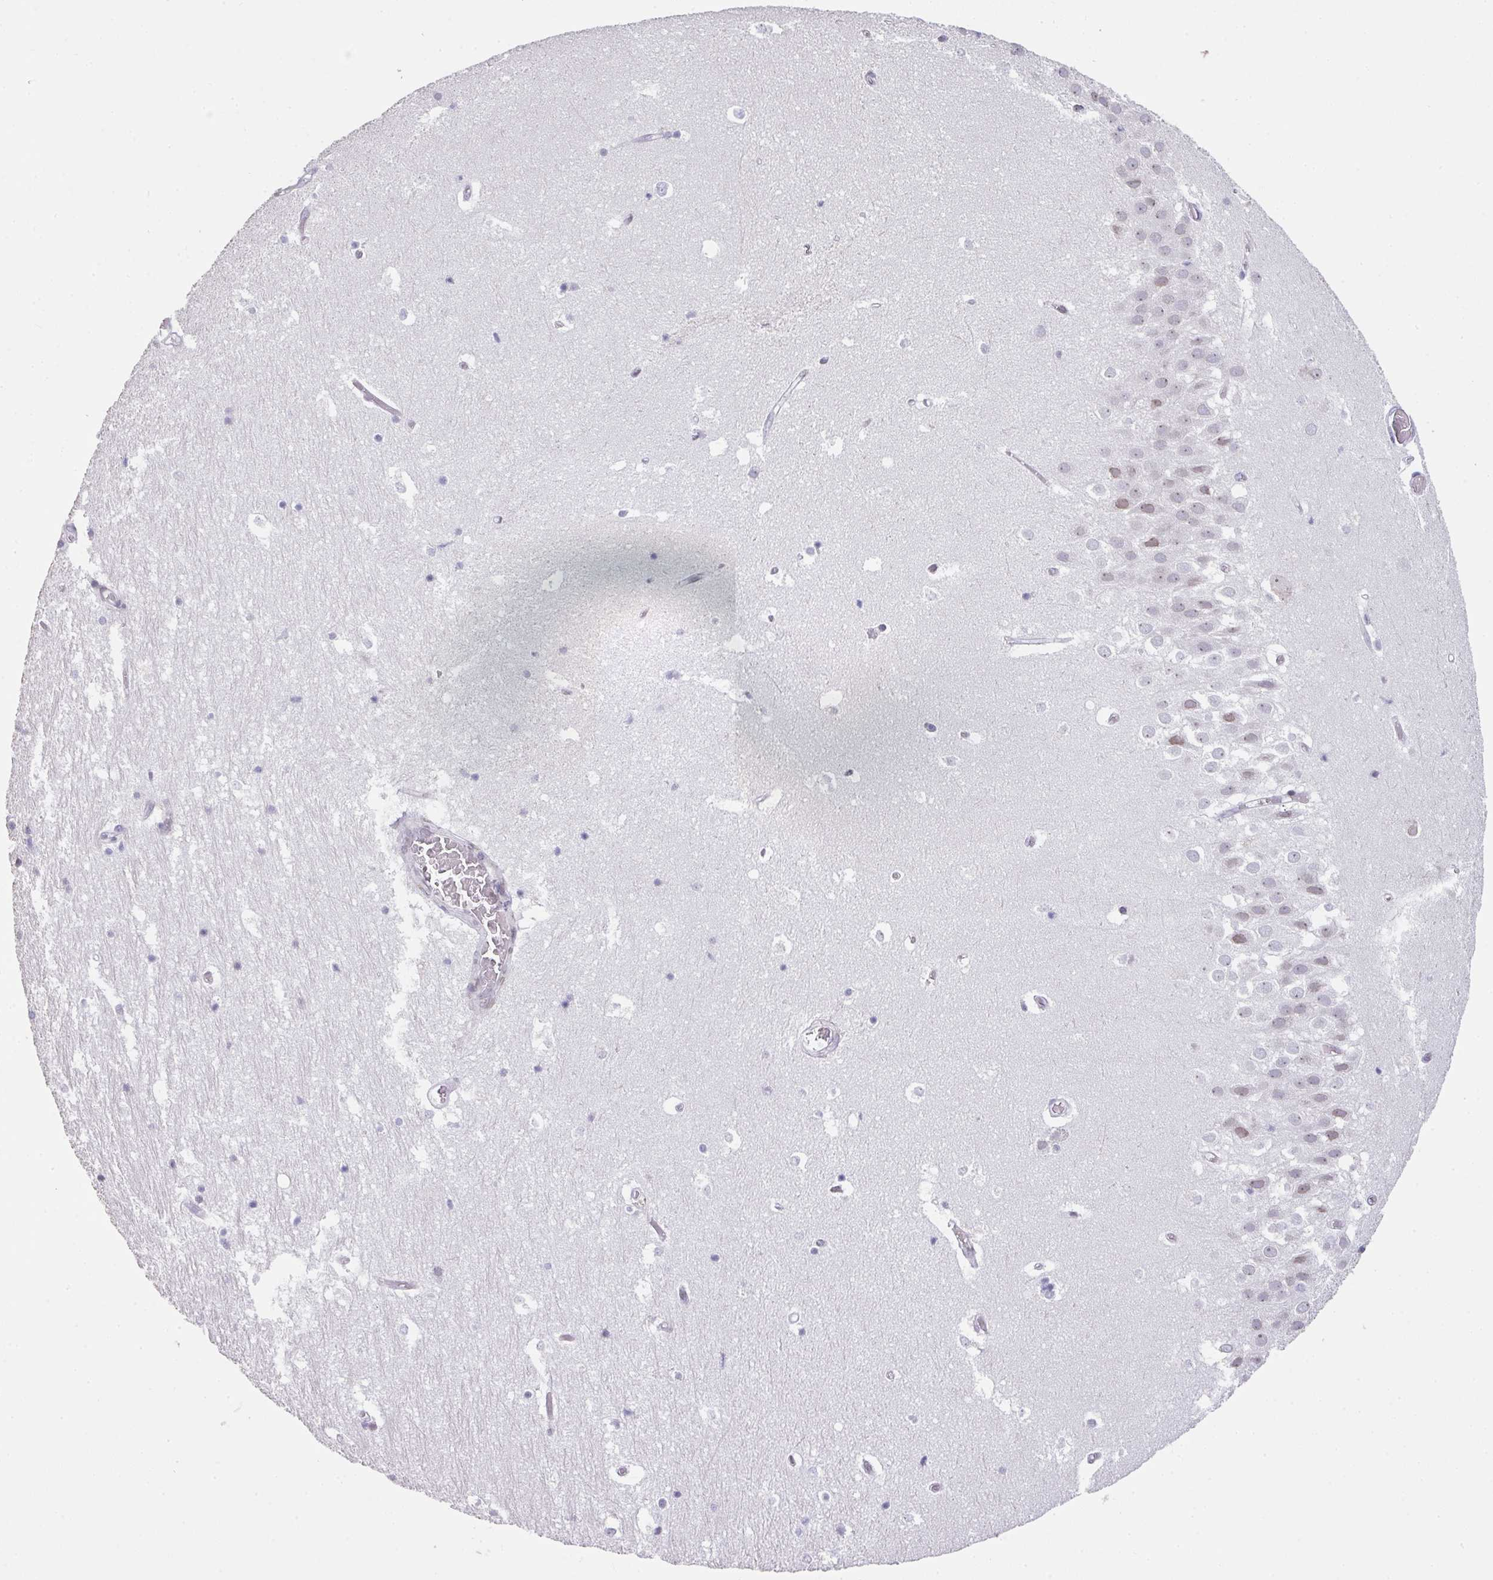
{"staining": {"intensity": "negative", "quantity": "none", "location": "none"}, "tissue": "hippocampus", "cell_type": "Glial cells", "image_type": "normal", "snomed": [{"axis": "morphology", "description": "Normal tissue, NOS"}, {"axis": "topography", "description": "Hippocampus"}], "caption": "Image shows no protein positivity in glial cells of unremarkable hippocampus. Nuclei are stained in blue.", "gene": "PLK1", "patient": {"sex": "female", "age": 52}}